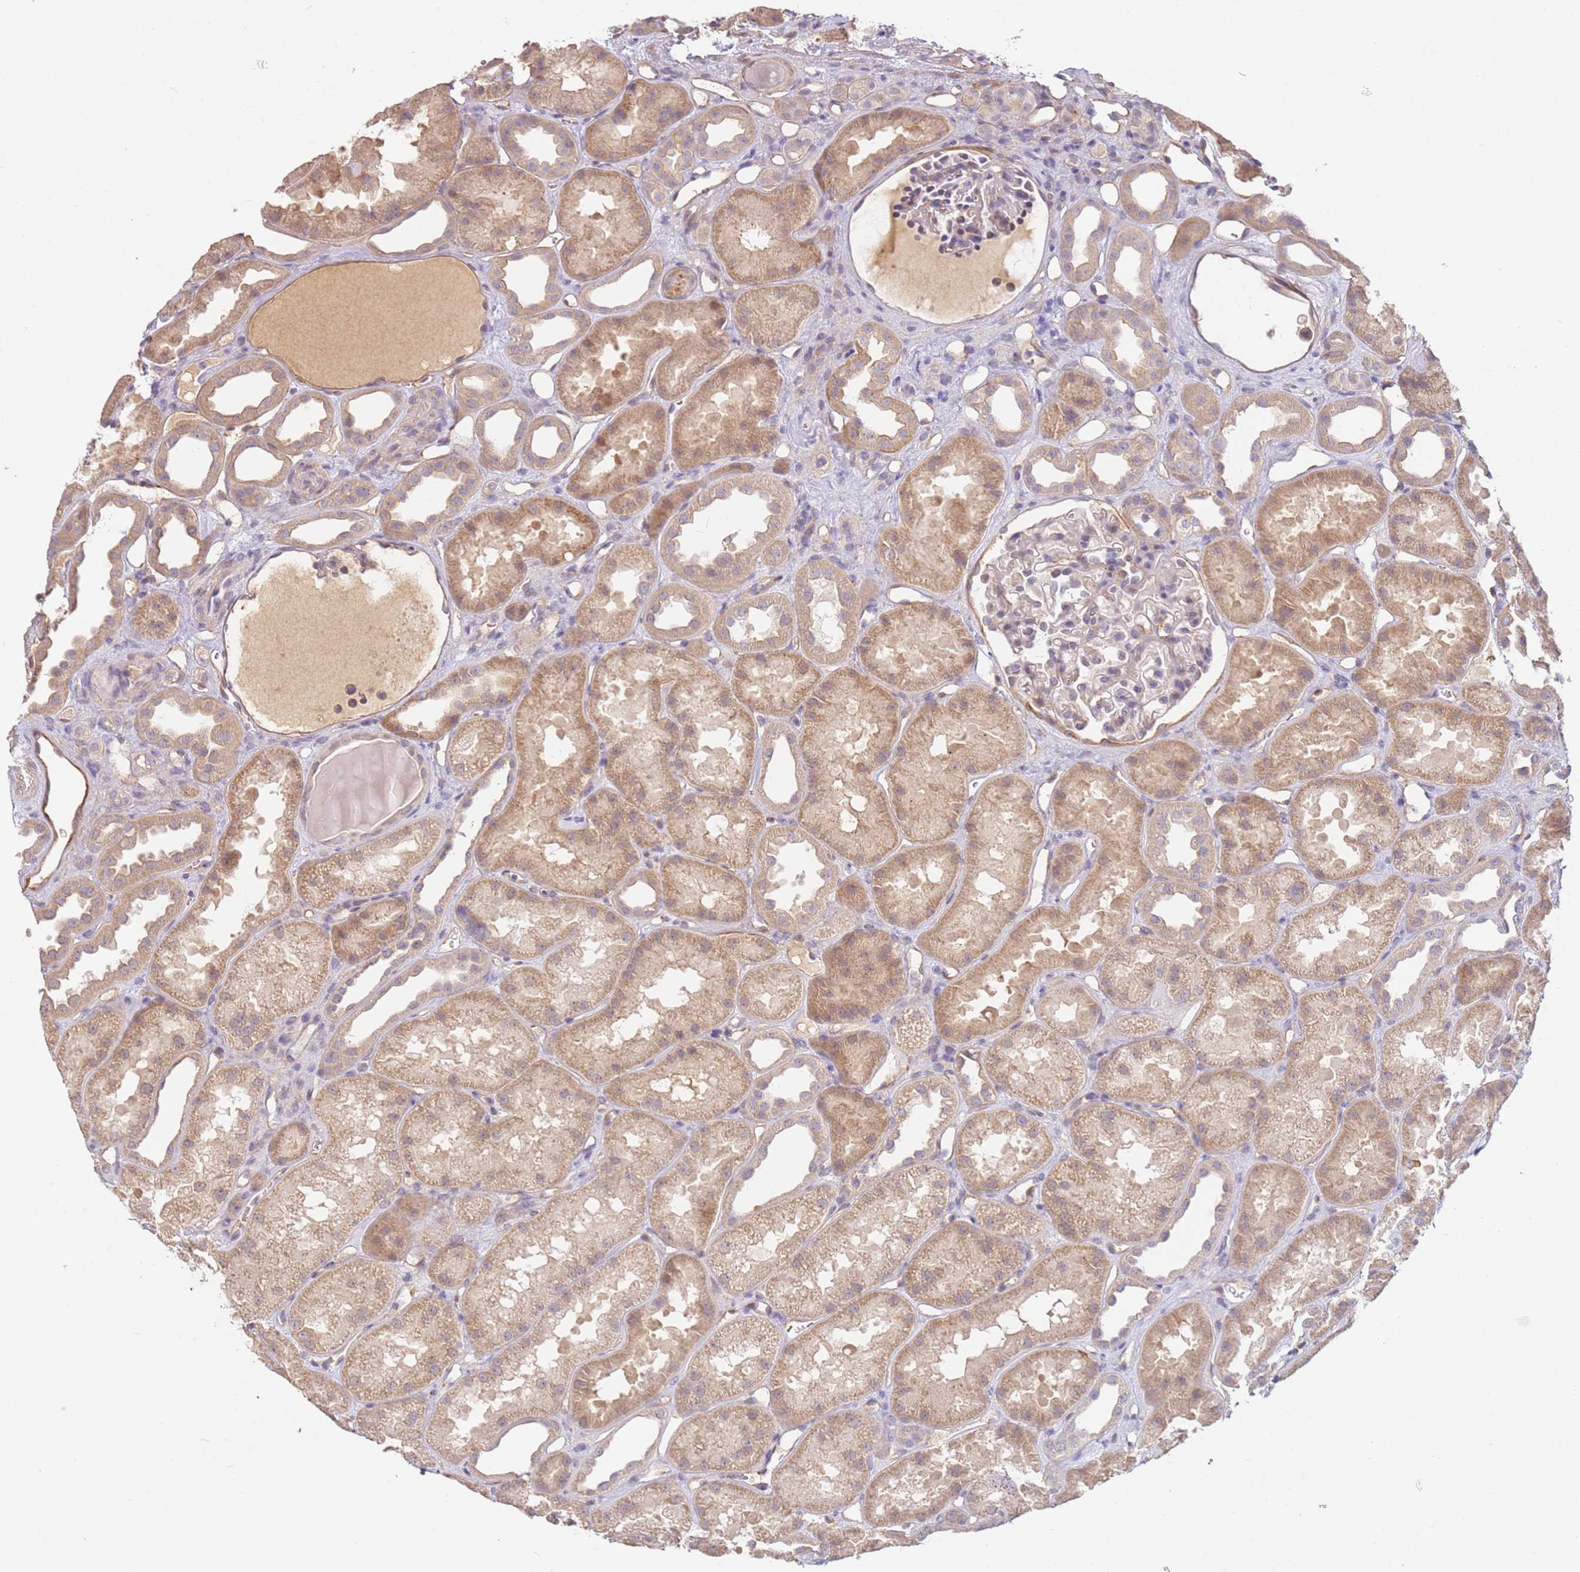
{"staining": {"intensity": "weak", "quantity": "<25%", "location": "cytoplasmic/membranous"}, "tissue": "kidney", "cell_type": "Cells in glomeruli", "image_type": "normal", "snomed": [{"axis": "morphology", "description": "Normal tissue, NOS"}, {"axis": "topography", "description": "Kidney"}], "caption": "Human kidney stained for a protein using immunohistochemistry (IHC) demonstrates no positivity in cells in glomeruli.", "gene": "WDR93", "patient": {"sex": "male", "age": 61}}